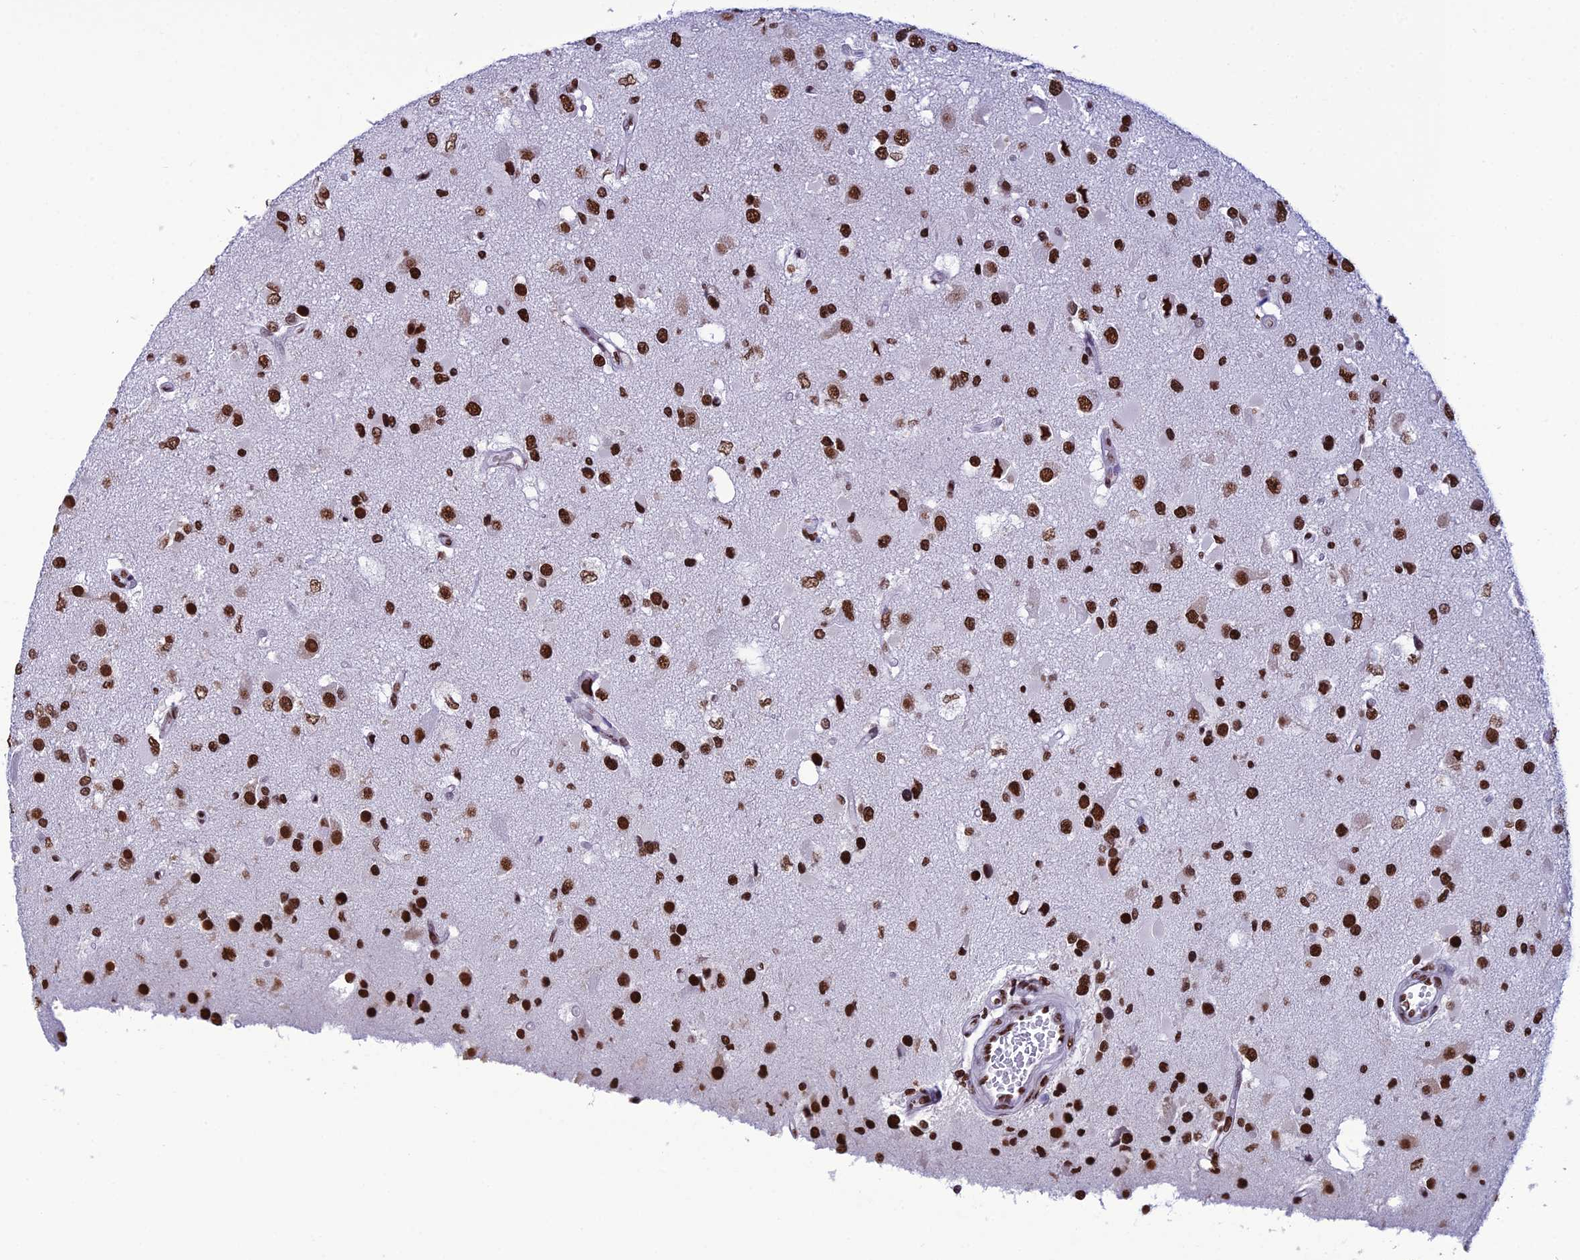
{"staining": {"intensity": "strong", "quantity": ">75%", "location": "nuclear"}, "tissue": "glioma", "cell_type": "Tumor cells", "image_type": "cancer", "snomed": [{"axis": "morphology", "description": "Glioma, malignant, High grade"}, {"axis": "topography", "description": "Brain"}], "caption": "Brown immunohistochemical staining in human high-grade glioma (malignant) exhibits strong nuclear positivity in about >75% of tumor cells.", "gene": "PRAMEF12", "patient": {"sex": "male", "age": 53}}